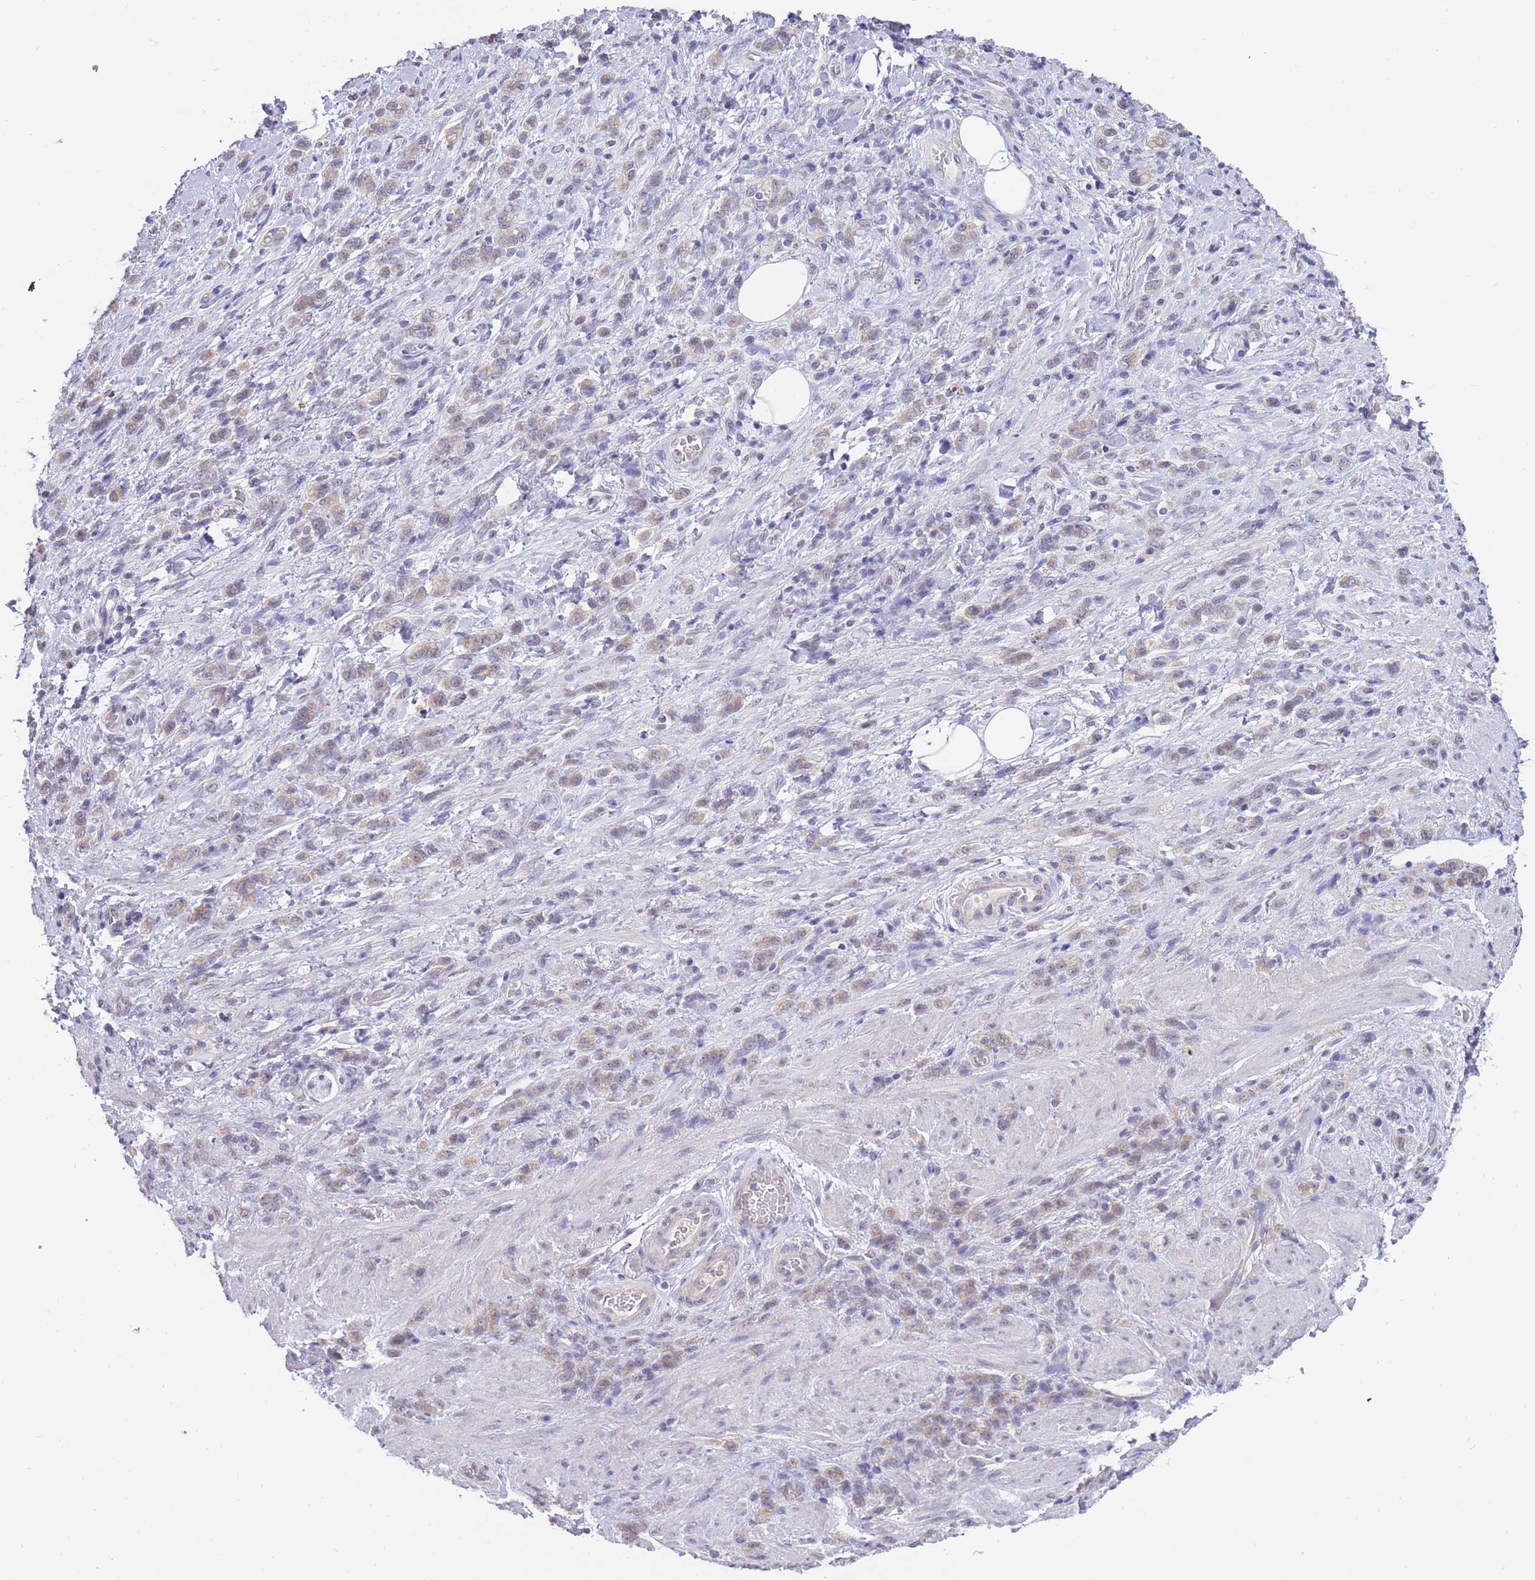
{"staining": {"intensity": "weak", "quantity": "25%-75%", "location": "cytoplasmic/membranous"}, "tissue": "stomach cancer", "cell_type": "Tumor cells", "image_type": "cancer", "snomed": [{"axis": "morphology", "description": "Adenocarcinoma, NOS"}, {"axis": "topography", "description": "Stomach"}], "caption": "Tumor cells demonstrate weak cytoplasmic/membranous staining in about 25%-75% of cells in stomach cancer (adenocarcinoma). Using DAB (3,3'-diaminobenzidine) (brown) and hematoxylin (blue) stains, captured at high magnification using brightfield microscopy.", "gene": "GOLGA6L25", "patient": {"sex": "male", "age": 77}}